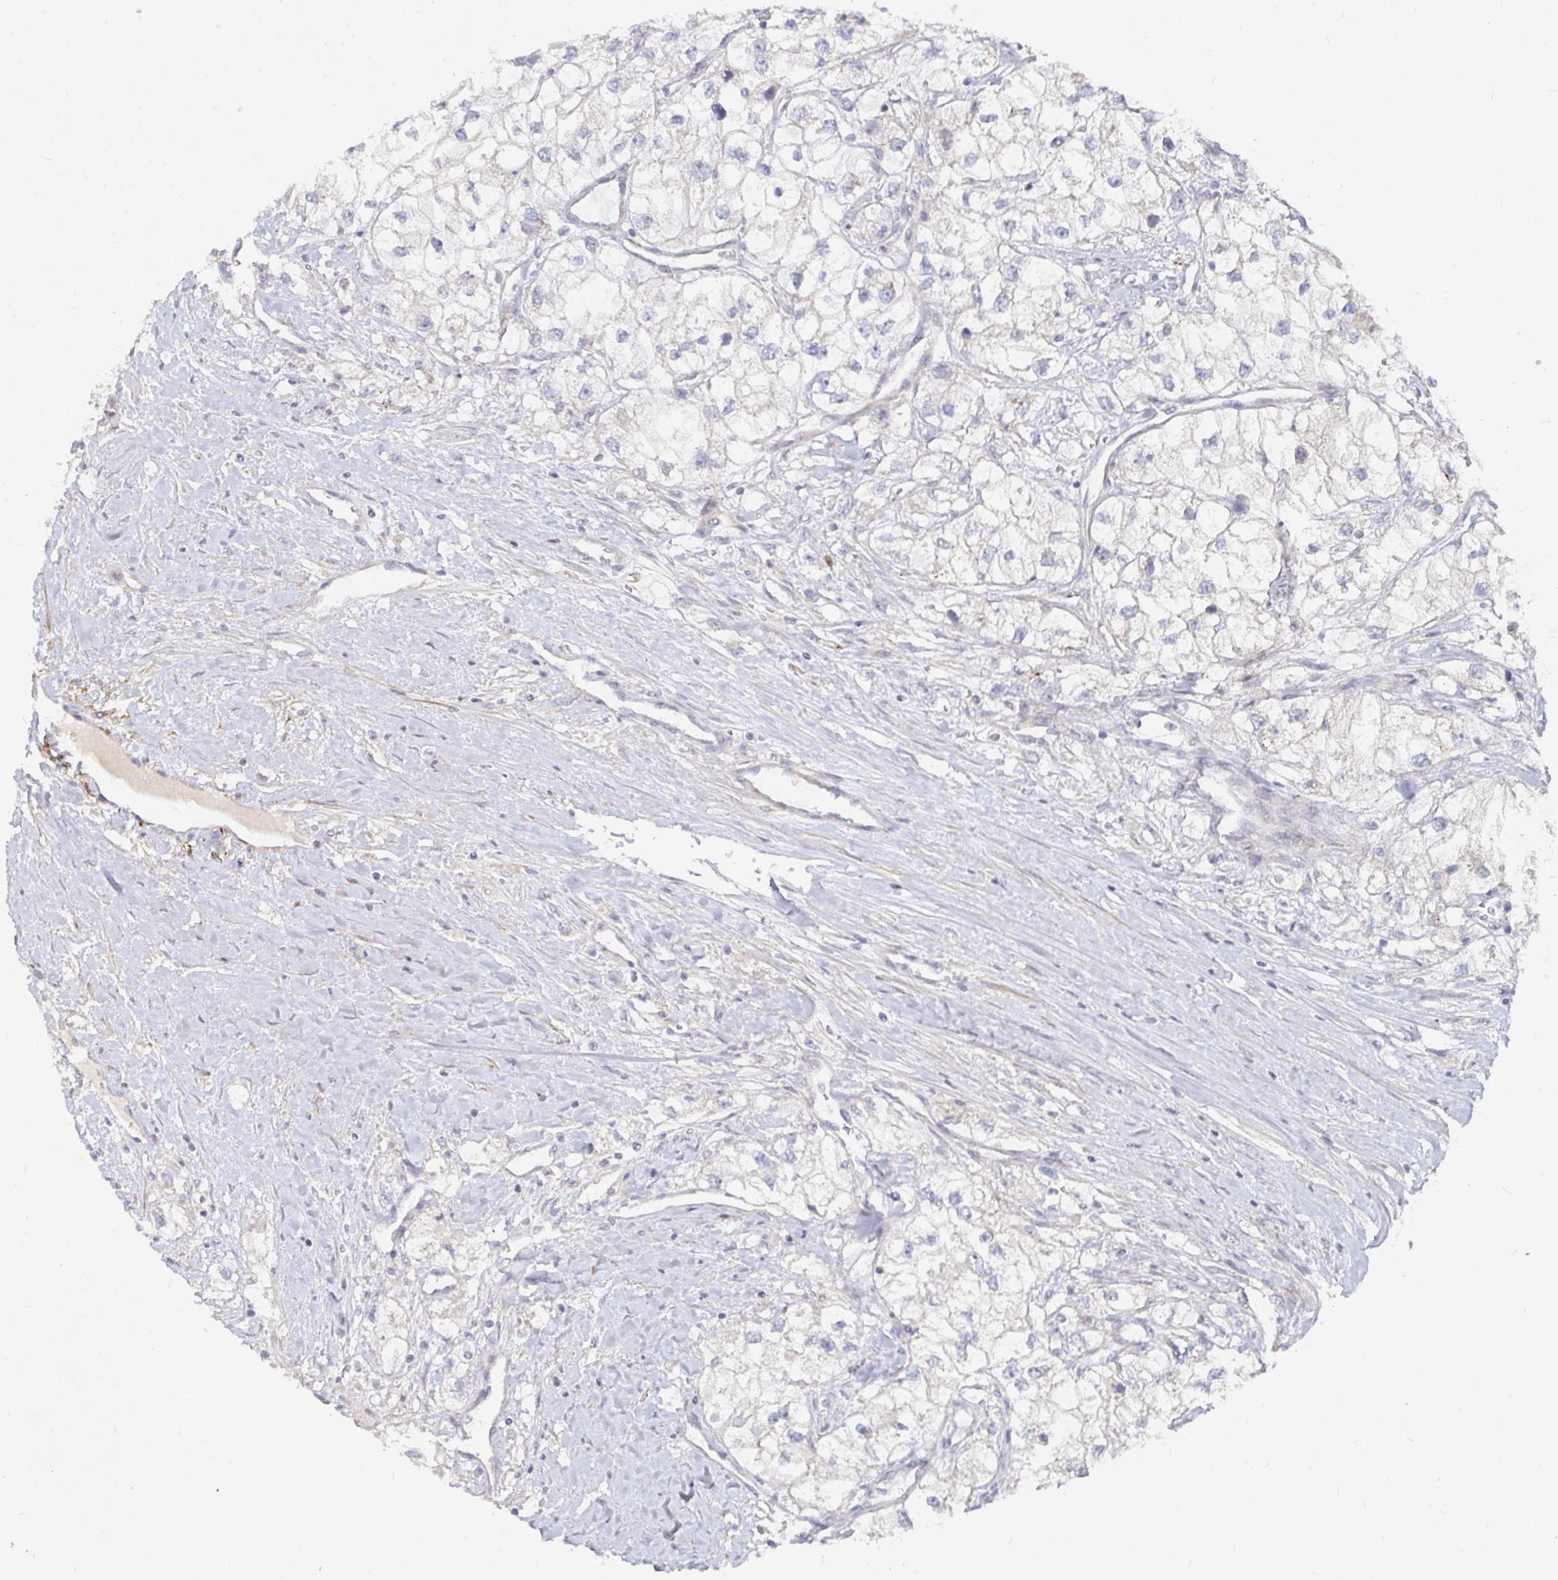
{"staining": {"intensity": "weak", "quantity": "<25%", "location": "cytoplasmic/membranous"}, "tissue": "renal cancer", "cell_type": "Tumor cells", "image_type": "cancer", "snomed": [{"axis": "morphology", "description": "Adenocarcinoma, NOS"}, {"axis": "topography", "description": "Kidney"}], "caption": "Immunohistochemistry image of human adenocarcinoma (renal) stained for a protein (brown), which demonstrates no staining in tumor cells.", "gene": "SSH2", "patient": {"sex": "male", "age": 59}}